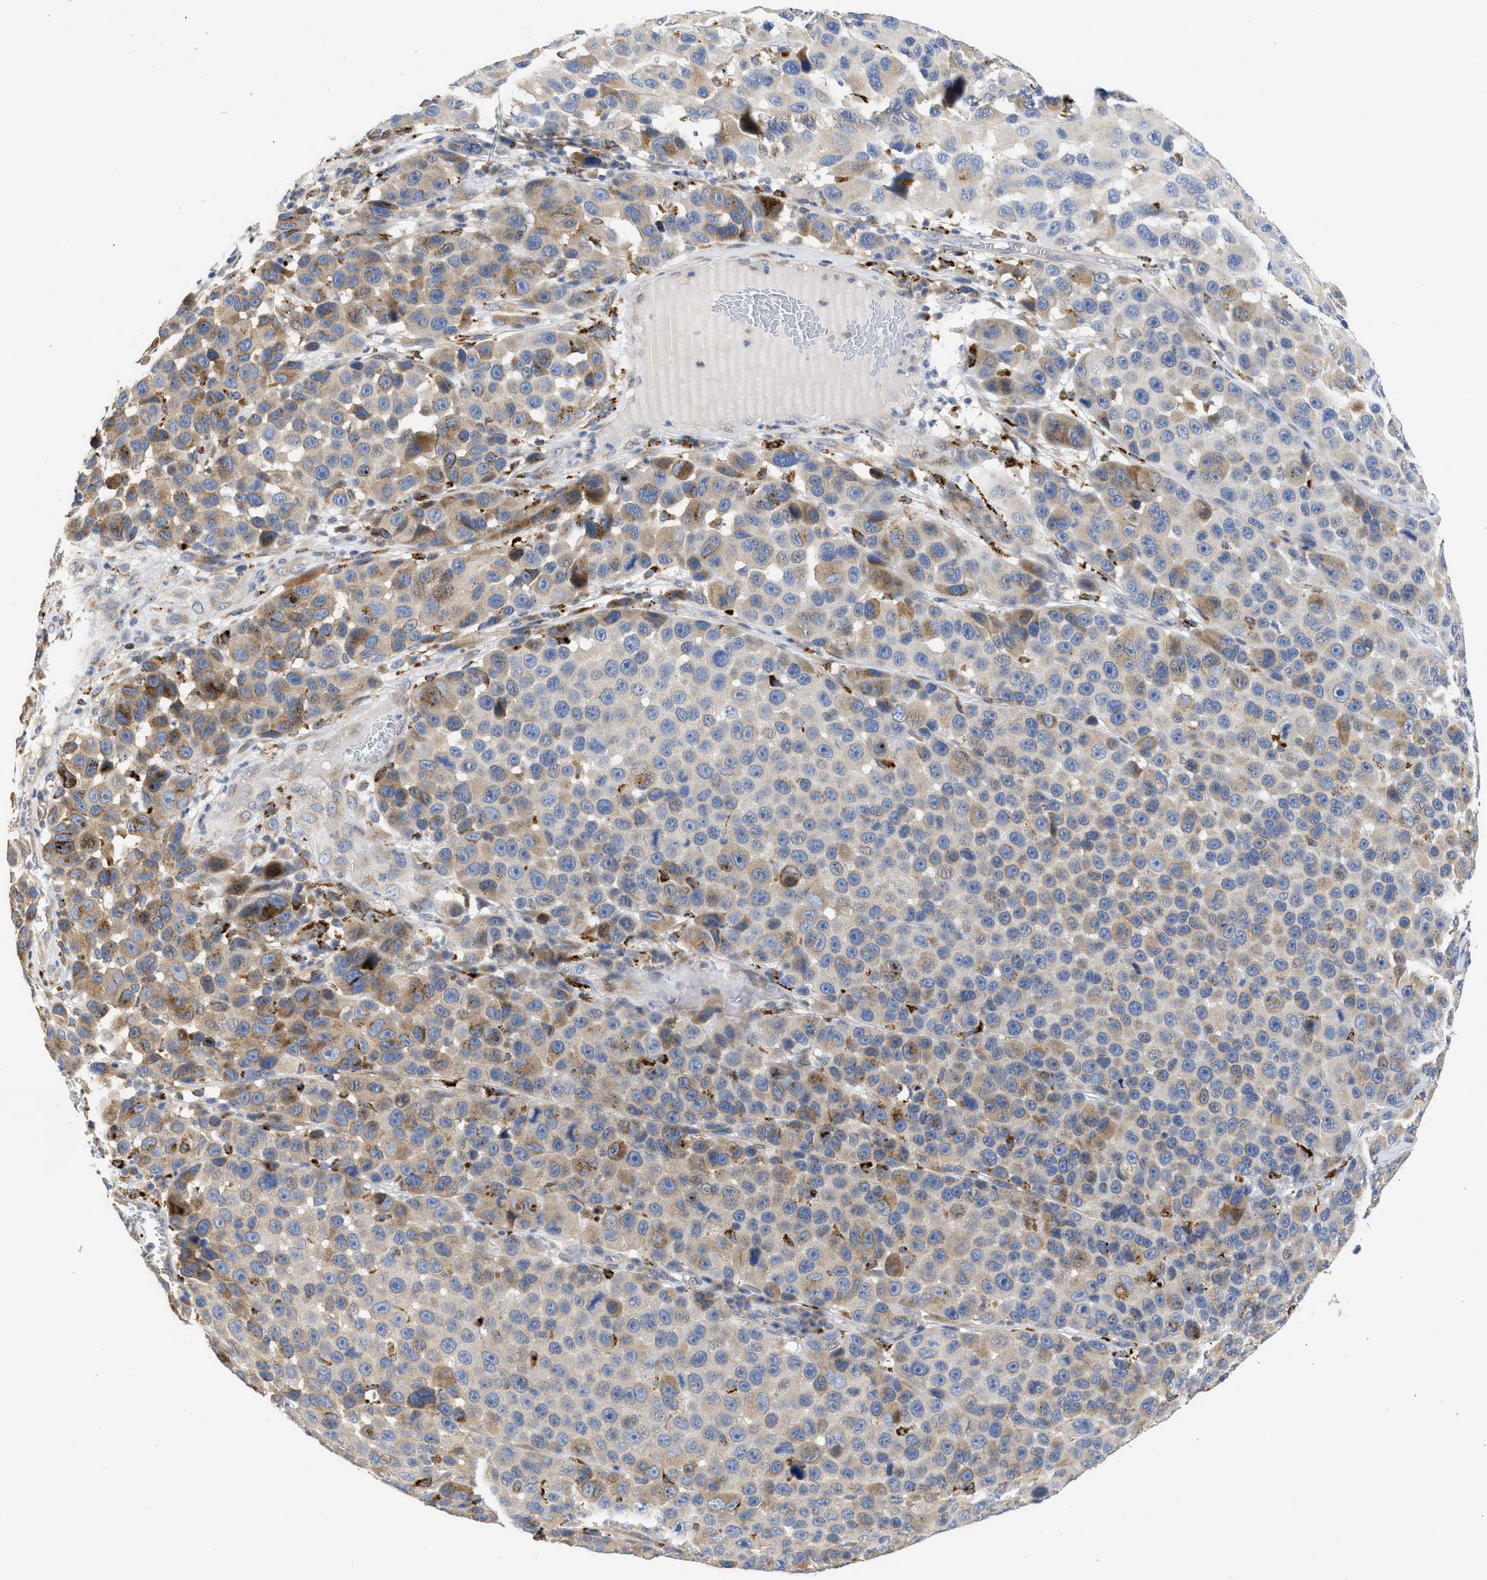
{"staining": {"intensity": "weak", "quantity": "25%-75%", "location": "cytoplasmic/membranous"}, "tissue": "melanoma", "cell_type": "Tumor cells", "image_type": "cancer", "snomed": [{"axis": "morphology", "description": "Malignant melanoma, NOS"}, {"axis": "topography", "description": "Skin"}], "caption": "This is an image of immunohistochemistry staining of melanoma, which shows weak staining in the cytoplasmic/membranous of tumor cells.", "gene": "TMED1", "patient": {"sex": "male", "age": 53}}